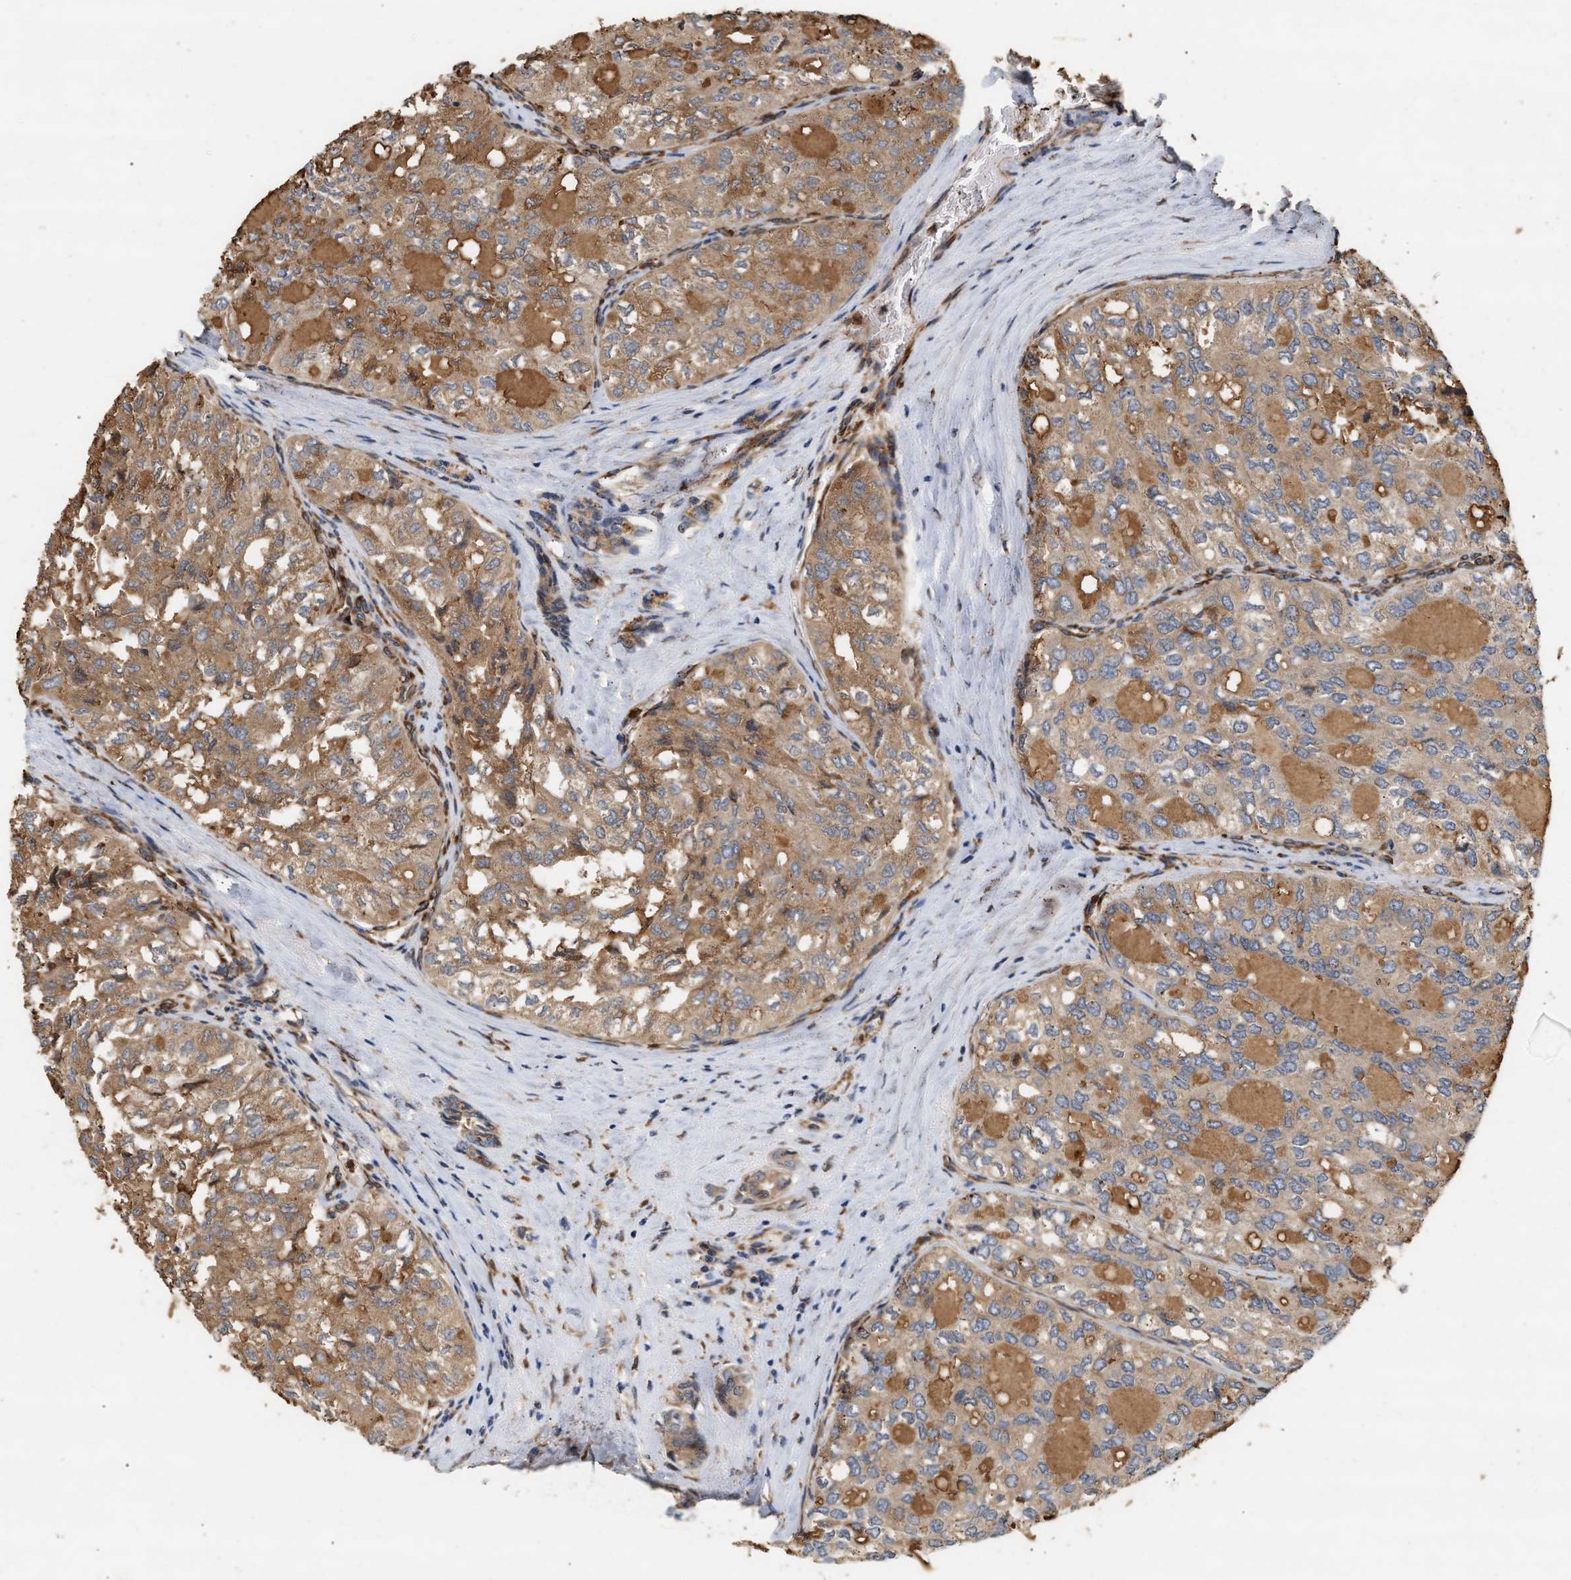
{"staining": {"intensity": "moderate", "quantity": ">75%", "location": "cytoplasmic/membranous"}, "tissue": "thyroid cancer", "cell_type": "Tumor cells", "image_type": "cancer", "snomed": [{"axis": "morphology", "description": "Follicular adenoma carcinoma, NOS"}, {"axis": "topography", "description": "Thyroid gland"}], "caption": "IHC micrograph of neoplastic tissue: follicular adenoma carcinoma (thyroid) stained using immunohistochemistry (IHC) exhibits medium levels of moderate protein expression localized specifically in the cytoplasmic/membranous of tumor cells, appearing as a cytoplasmic/membranous brown color.", "gene": "PLCD1", "patient": {"sex": "male", "age": 75}}